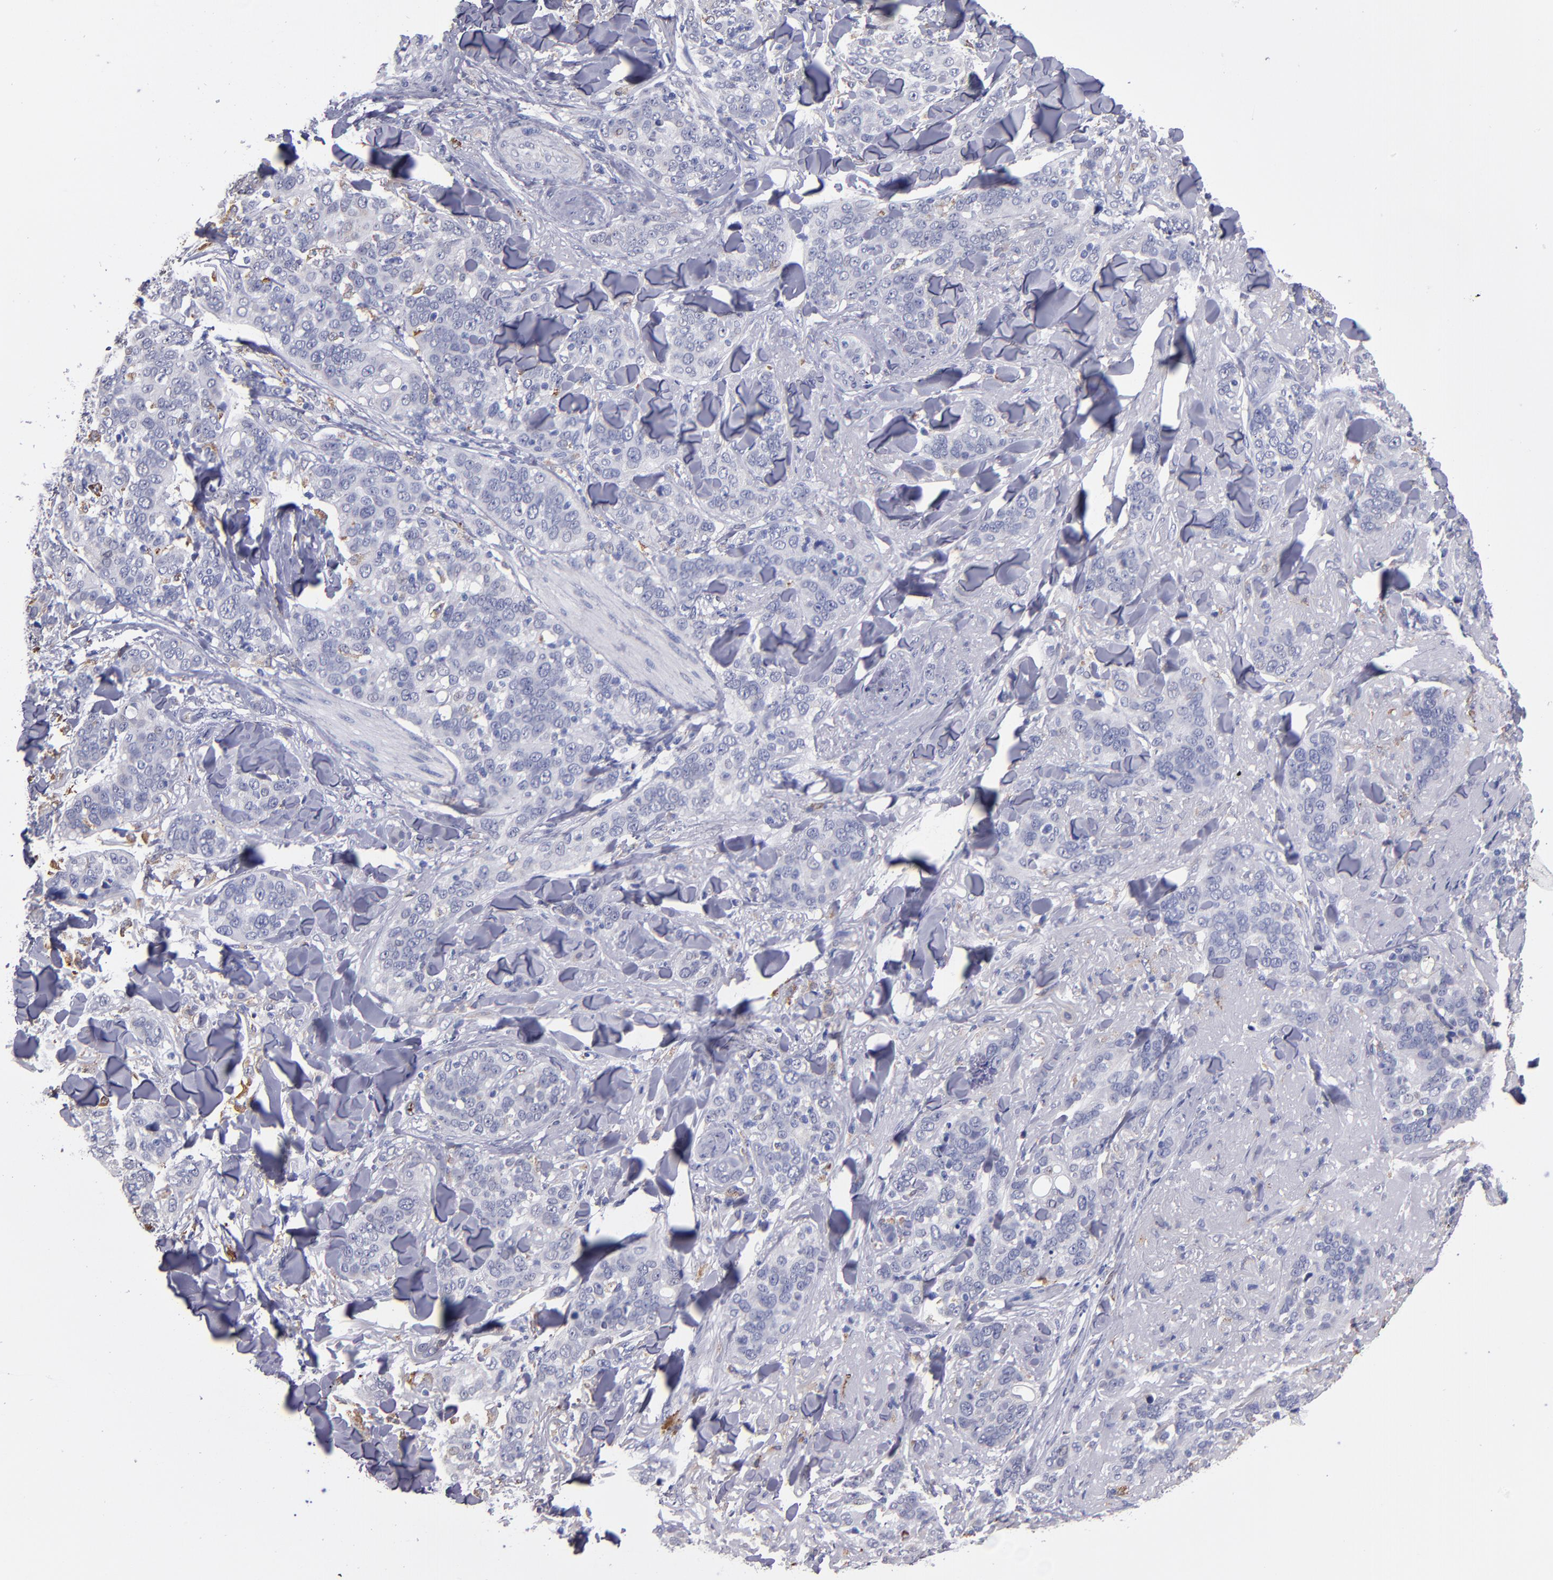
{"staining": {"intensity": "negative", "quantity": "none", "location": "none"}, "tissue": "skin cancer", "cell_type": "Tumor cells", "image_type": "cancer", "snomed": [{"axis": "morphology", "description": "Normal tissue, NOS"}, {"axis": "morphology", "description": "Squamous cell carcinoma, NOS"}, {"axis": "topography", "description": "Skin"}], "caption": "Immunohistochemistry of skin cancer displays no expression in tumor cells.", "gene": "SELP", "patient": {"sex": "female", "age": 83}}